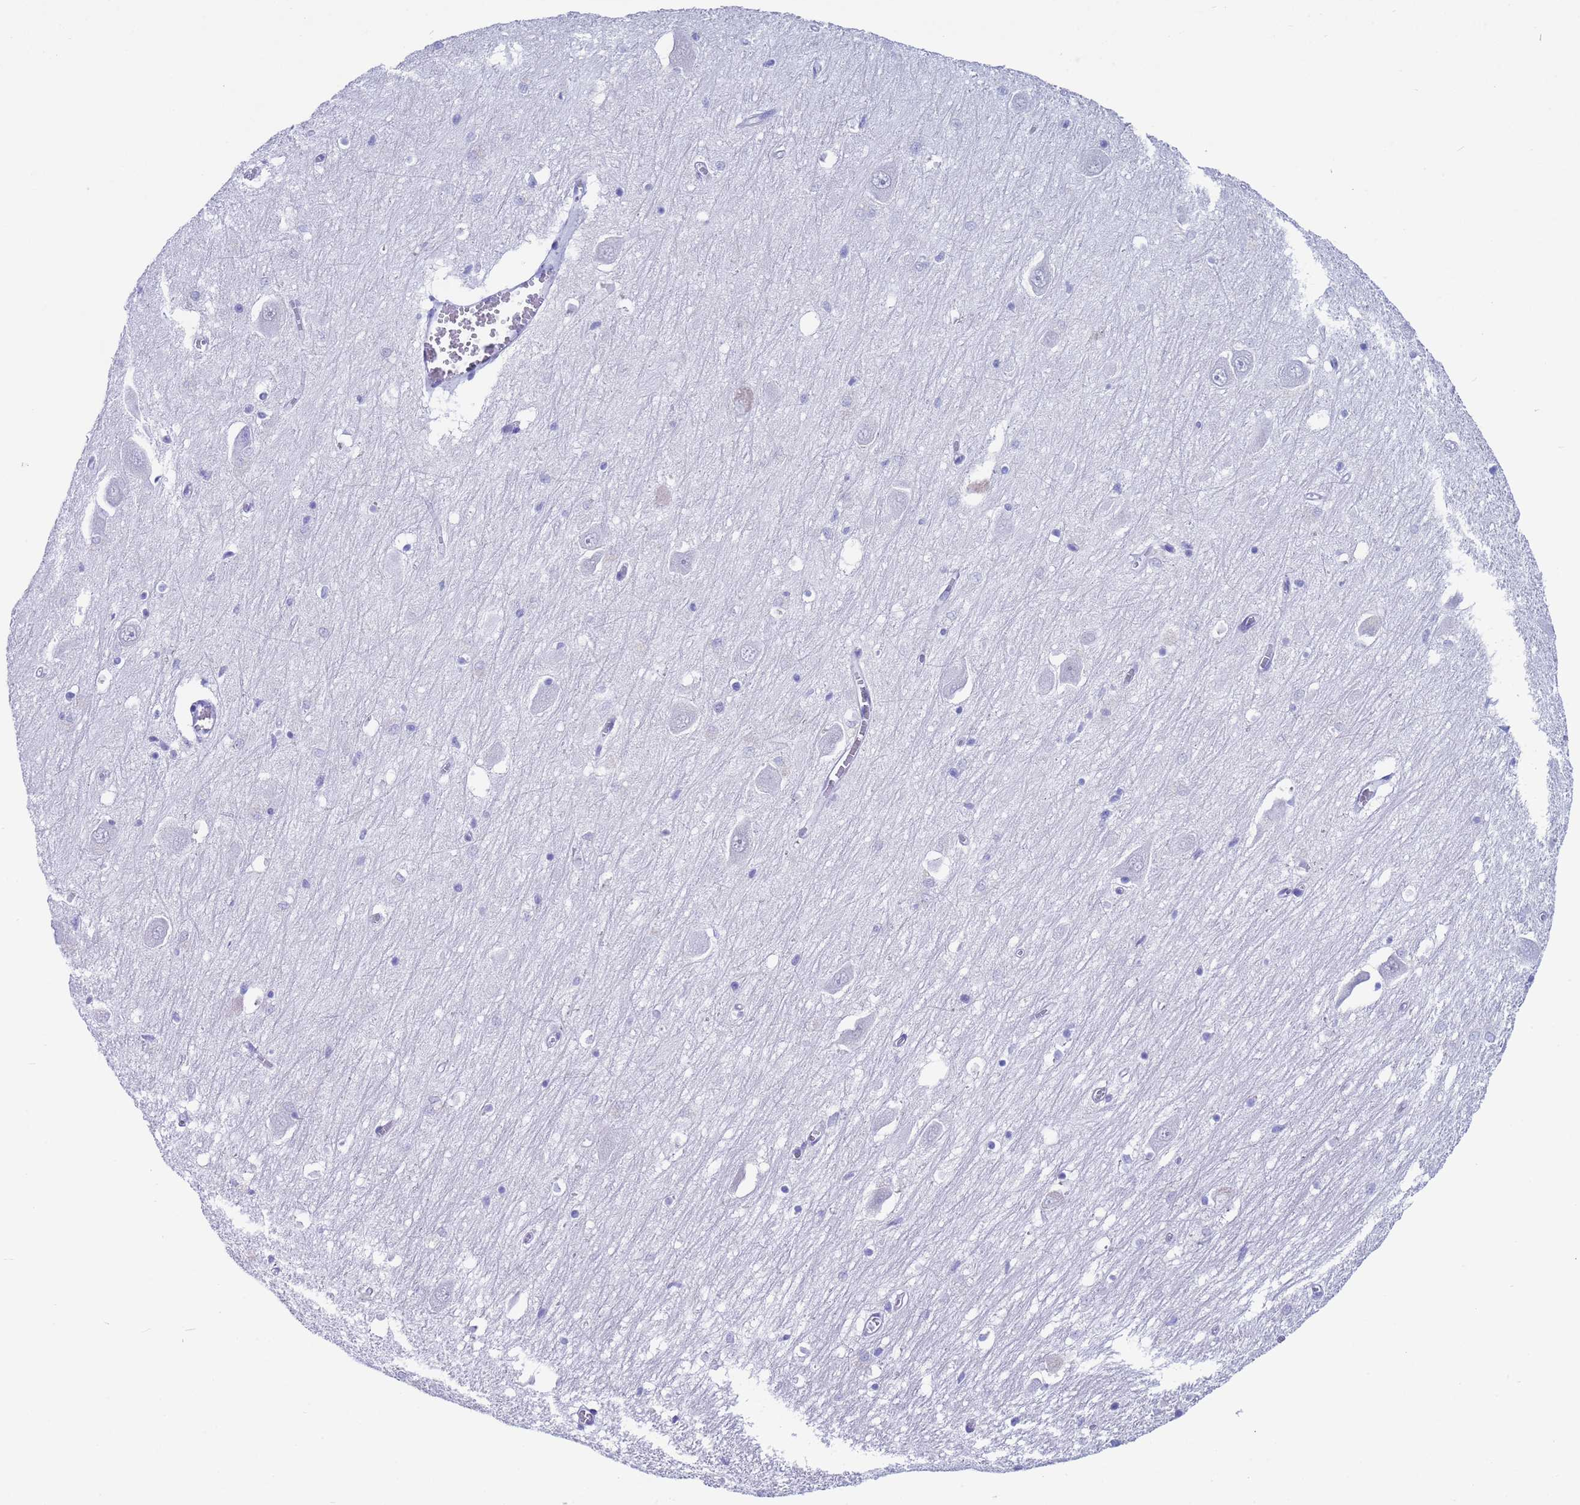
{"staining": {"intensity": "negative", "quantity": "none", "location": "none"}, "tissue": "hippocampus", "cell_type": "Glial cells", "image_type": "normal", "snomed": [{"axis": "morphology", "description": "Normal tissue, NOS"}, {"axis": "topography", "description": "Hippocampus"}], "caption": "Immunohistochemistry (IHC) micrograph of unremarkable hippocampus: human hippocampus stained with DAB displays no significant protein expression in glial cells.", "gene": "CKM", "patient": {"sex": "male", "age": 70}}